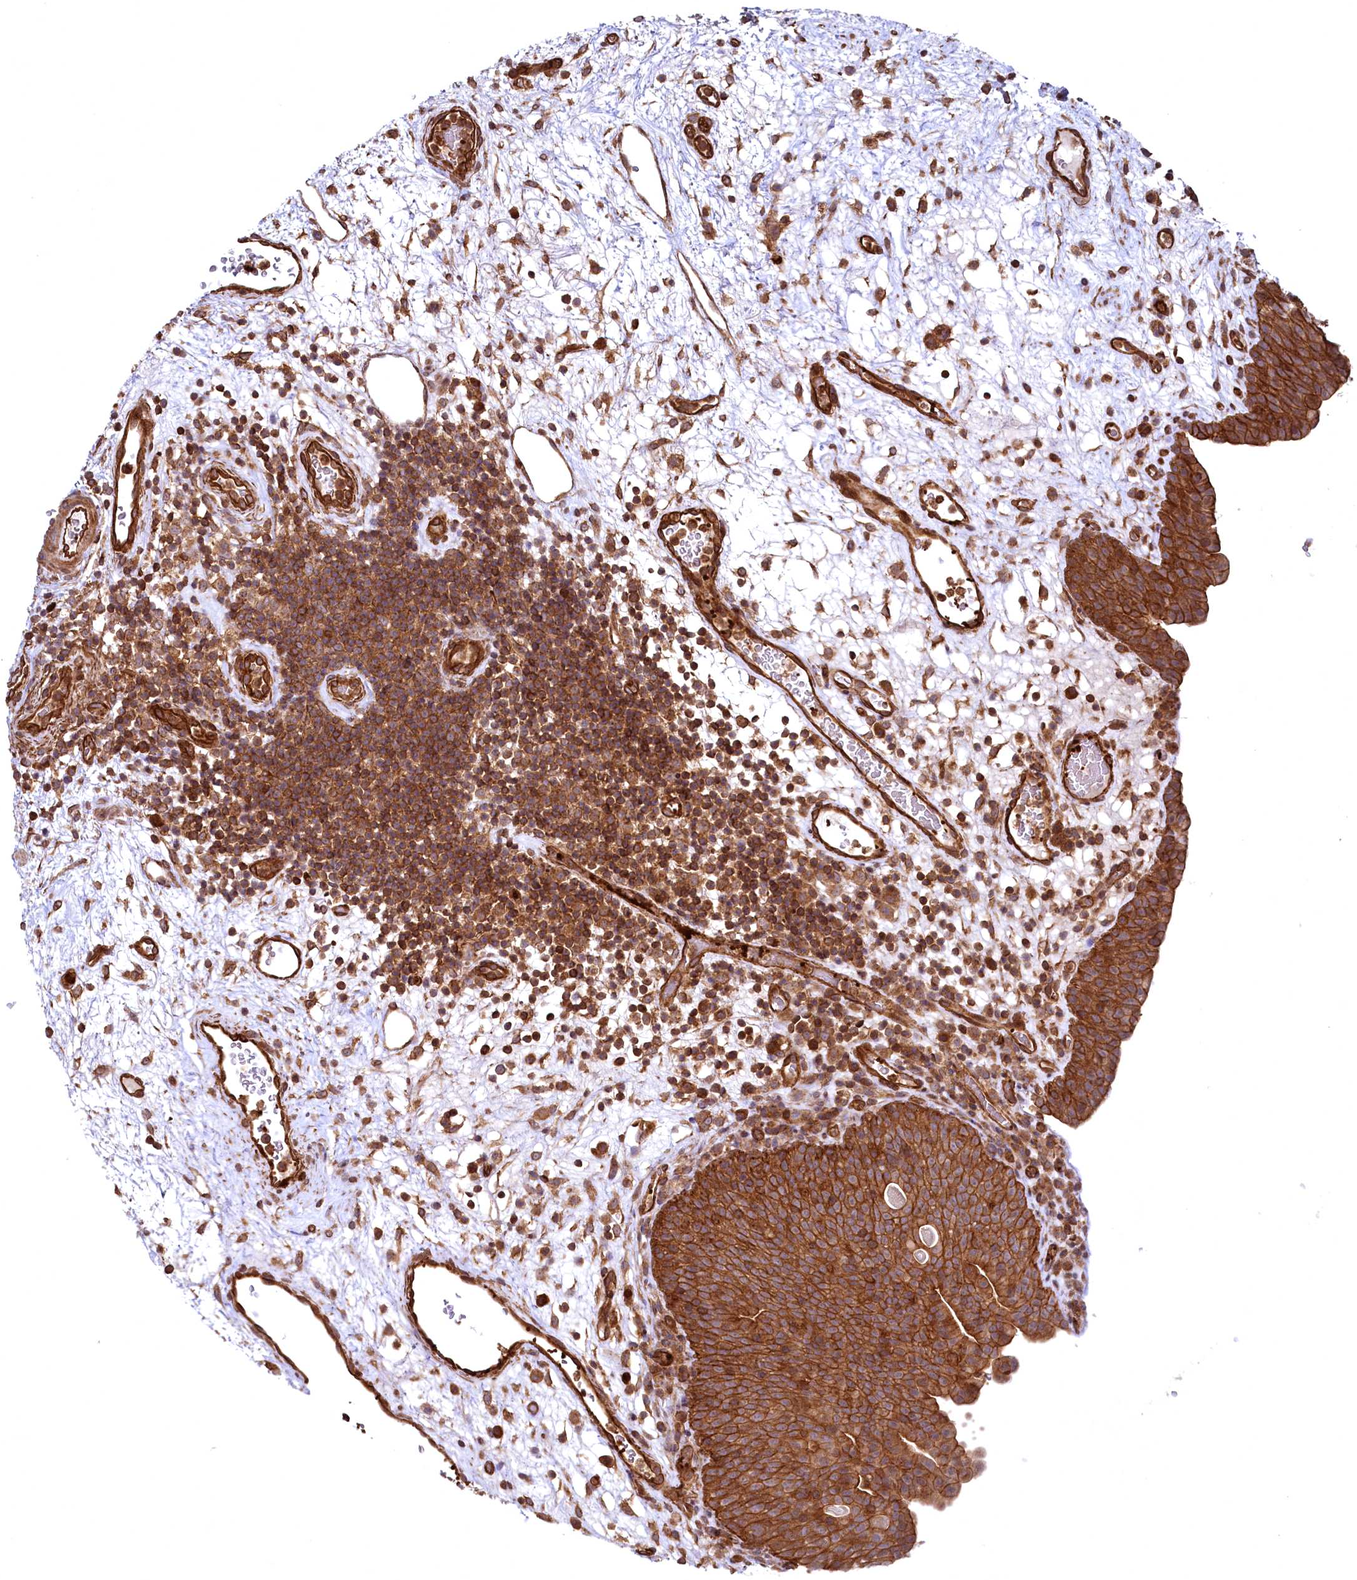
{"staining": {"intensity": "strong", "quantity": ">75%", "location": "cytoplasmic/membranous"}, "tissue": "urinary bladder", "cell_type": "Urothelial cells", "image_type": "normal", "snomed": [{"axis": "morphology", "description": "Normal tissue, NOS"}, {"axis": "topography", "description": "Urinary bladder"}], "caption": "Protein staining reveals strong cytoplasmic/membranous positivity in approximately >75% of urothelial cells in benign urinary bladder. (DAB (3,3'-diaminobenzidine) IHC, brown staining for protein, blue staining for nuclei).", "gene": "SVIP", "patient": {"sex": "male", "age": 71}}